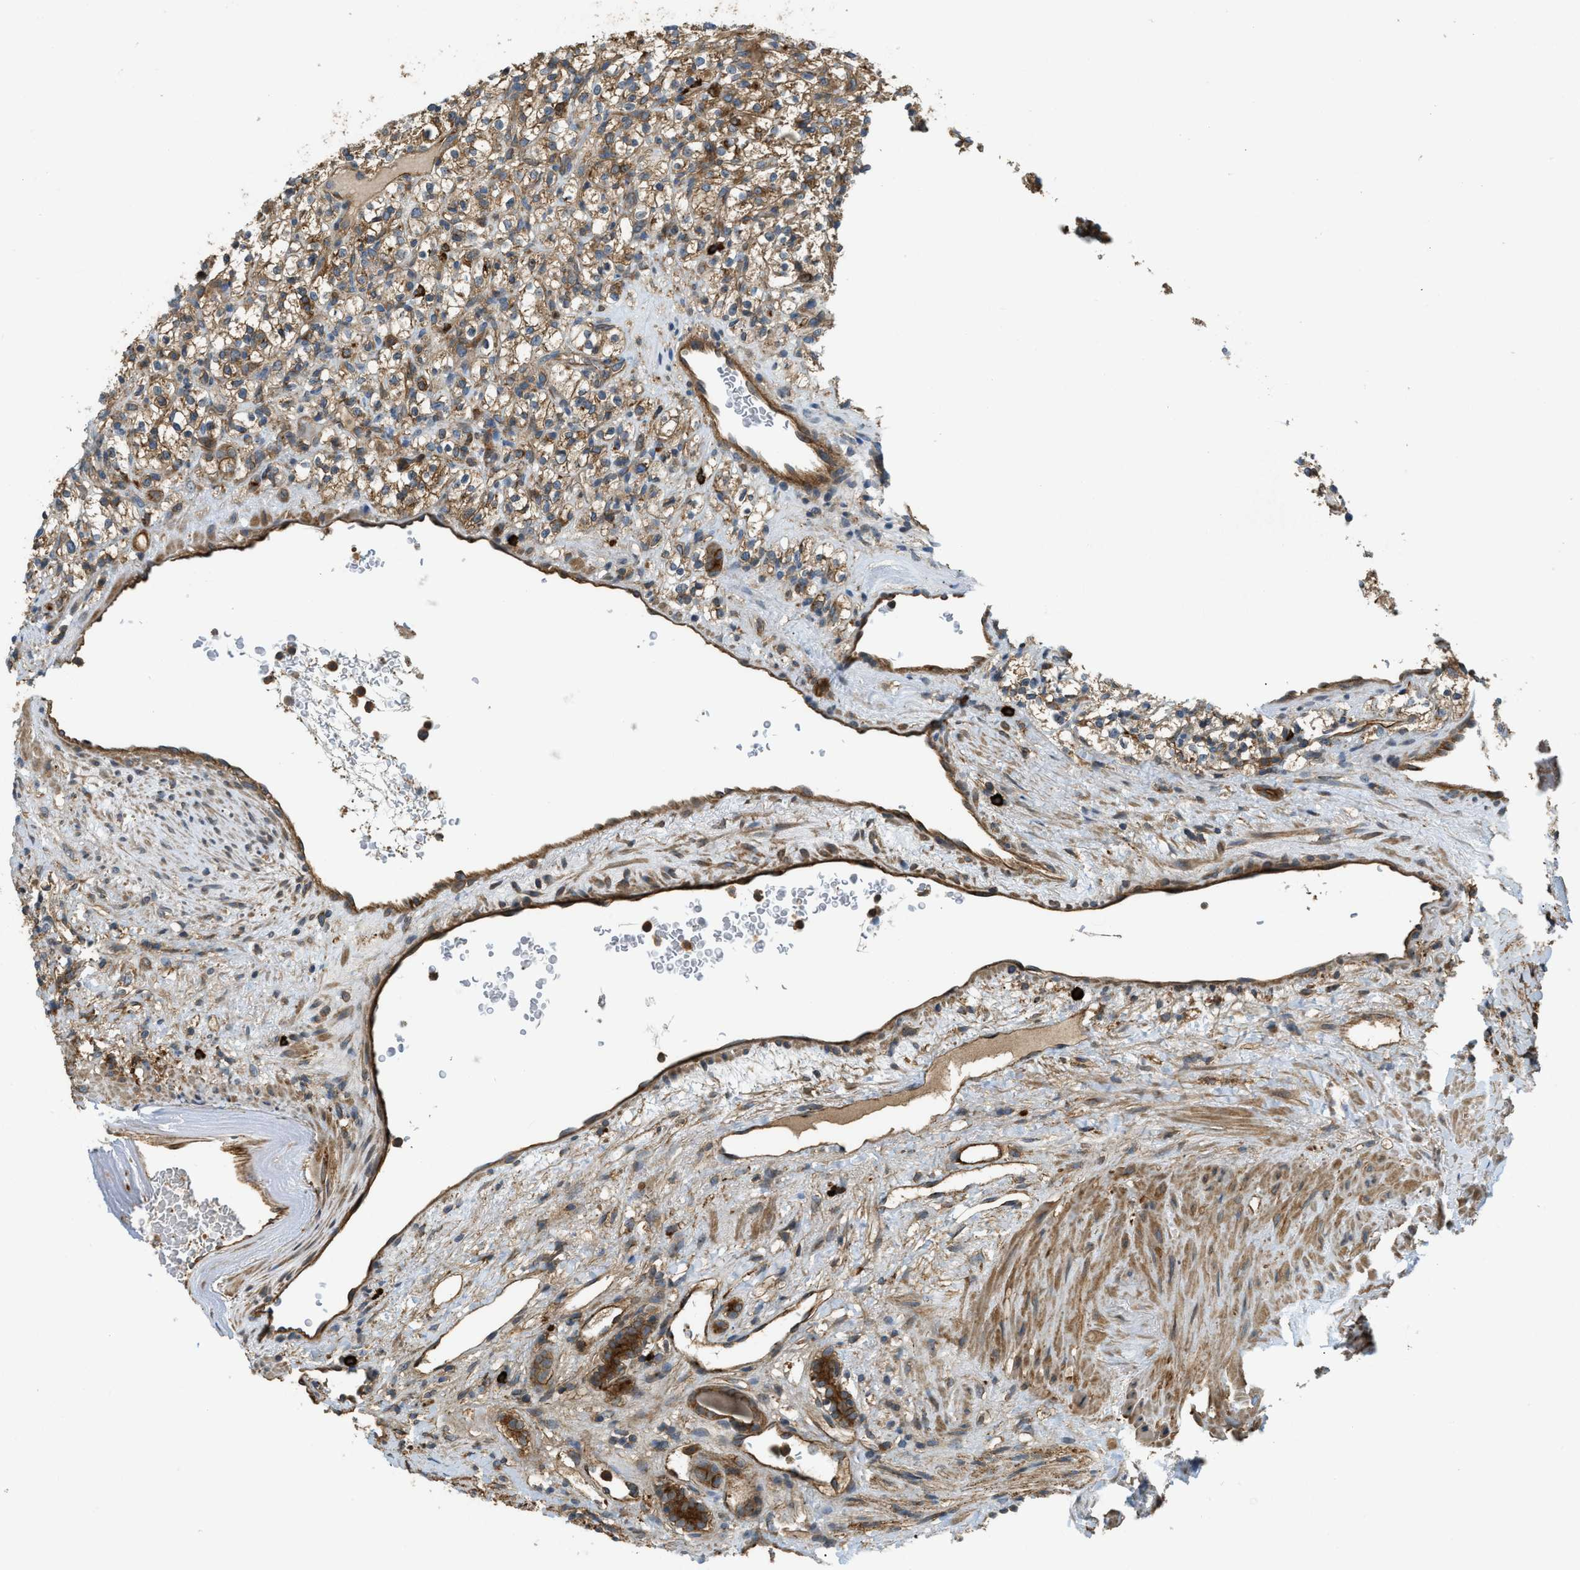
{"staining": {"intensity": "moderate", "quantity": ">75%", "location": "cytoplasmic/membranous"}, "tissue": "renal cancer", "cell_type": "Tumor cells", "image_type": "cancer", "snomed": [{"axis": "morphology", "description": "Normal tissue, NOS"}, {"axis": "morphology", "description": "Adenocarcinoma, NOS"}, {"axis": "topography", "description": "Kidney"}], "caption": "Immunohistochemical staining of renal adenocarcinoma exhibits moderate cytoplasmic/membranous protein expression in approximately >75% of tumor cells.", "gene": "BAG4", "patient": {"sex": "female", "age": 72}}